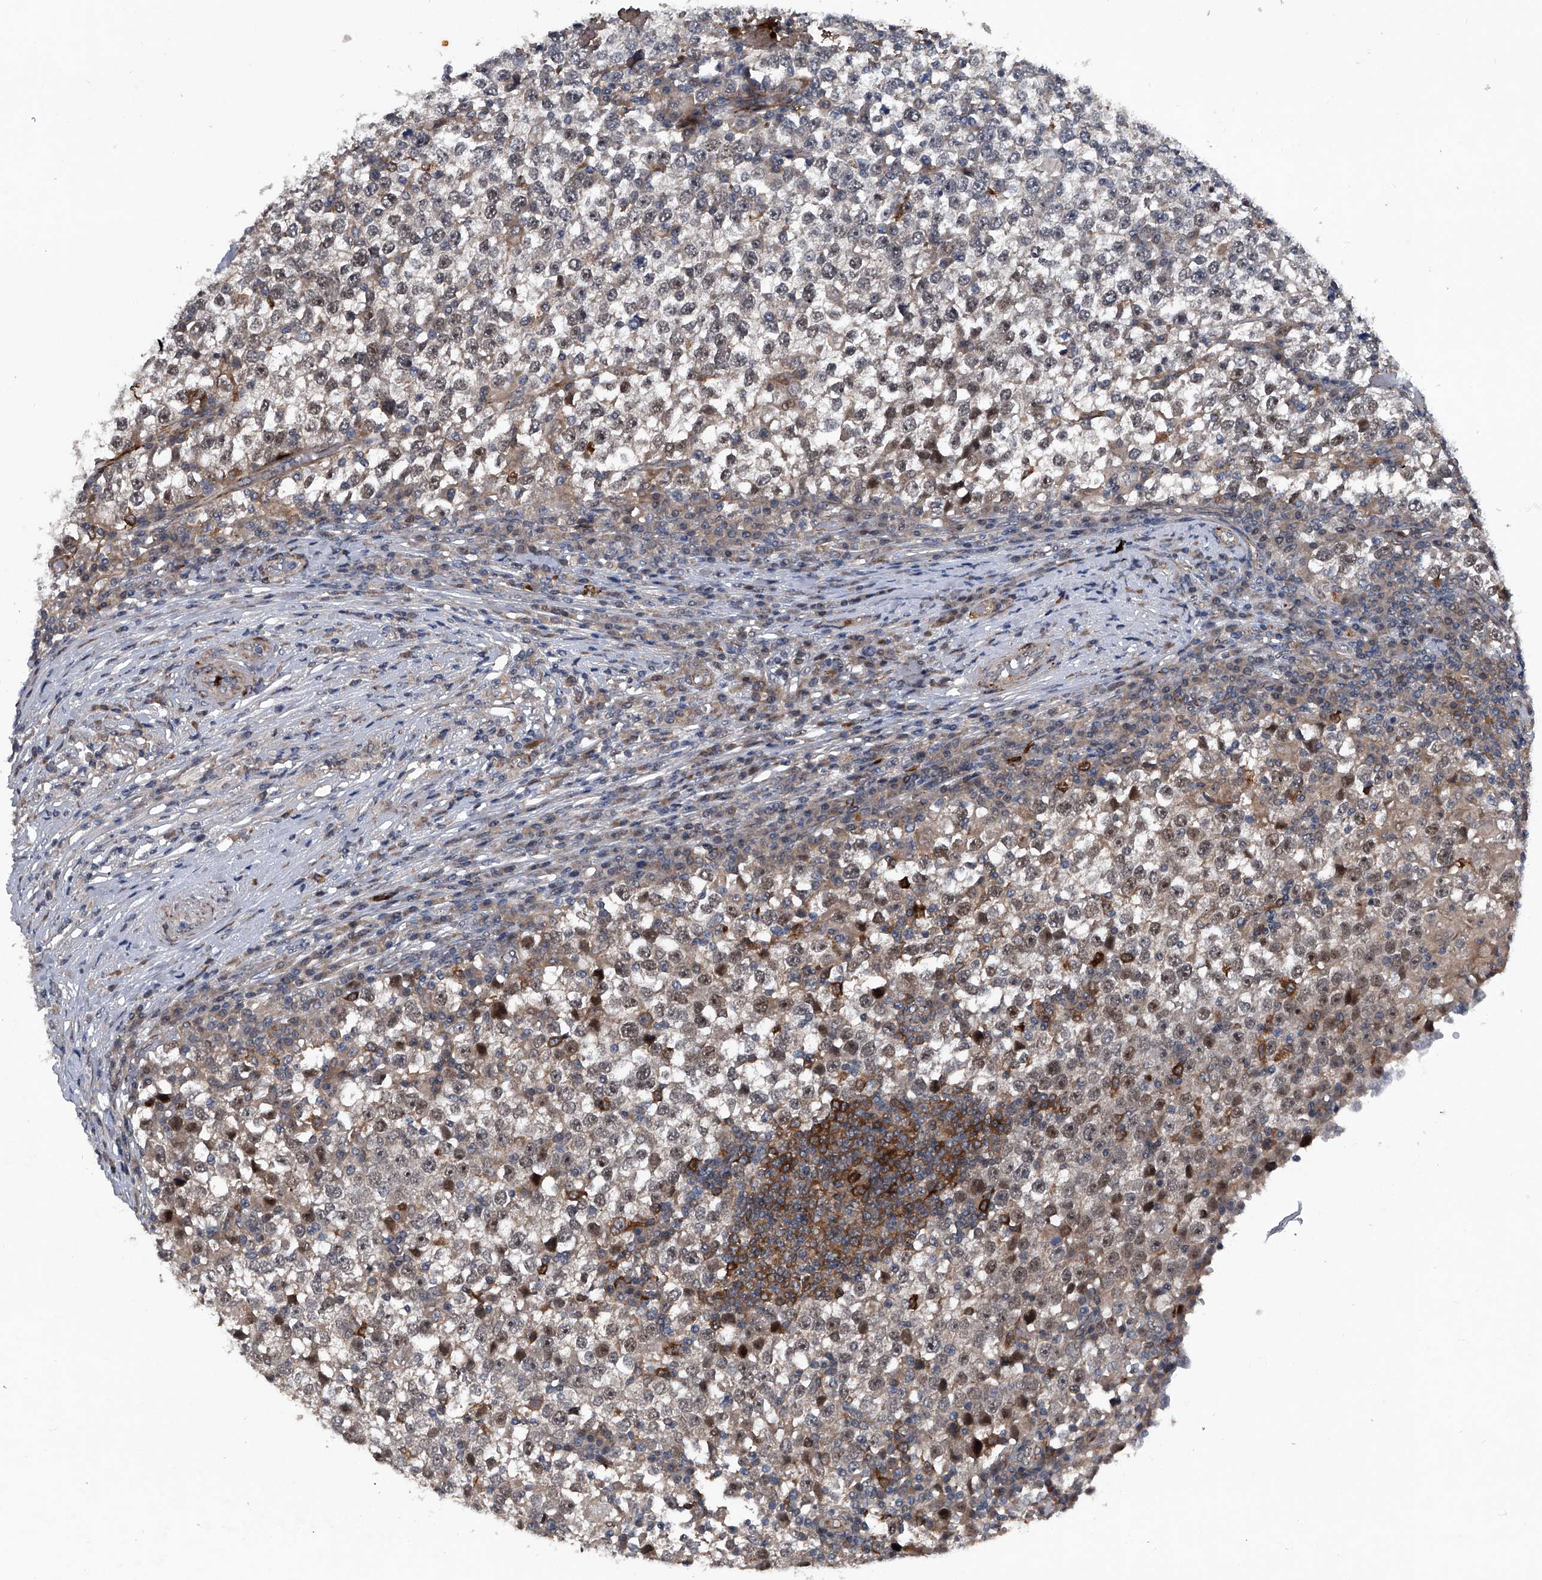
{"staining": {"intensity": "weak", "quantity": "25%-75%", "location": "cytoplasmic/membranous,nuclear"}, "tissue": "testis cancer", "cell_type": "Tumor cells", "image_type": "cancer", "snomed": [{"axis": "morphology", "description": "Seminoma, NOS"}, {"axis": "topography", "description": "Testis"}], "caption": "Weak cytoplasmic/membranous and nuclear protein expression is present in about 25%-75% of tumor cells in testis seminoma.", "gene": "MAPKAP1", "patient": {"sex": "male", "age": 65}}